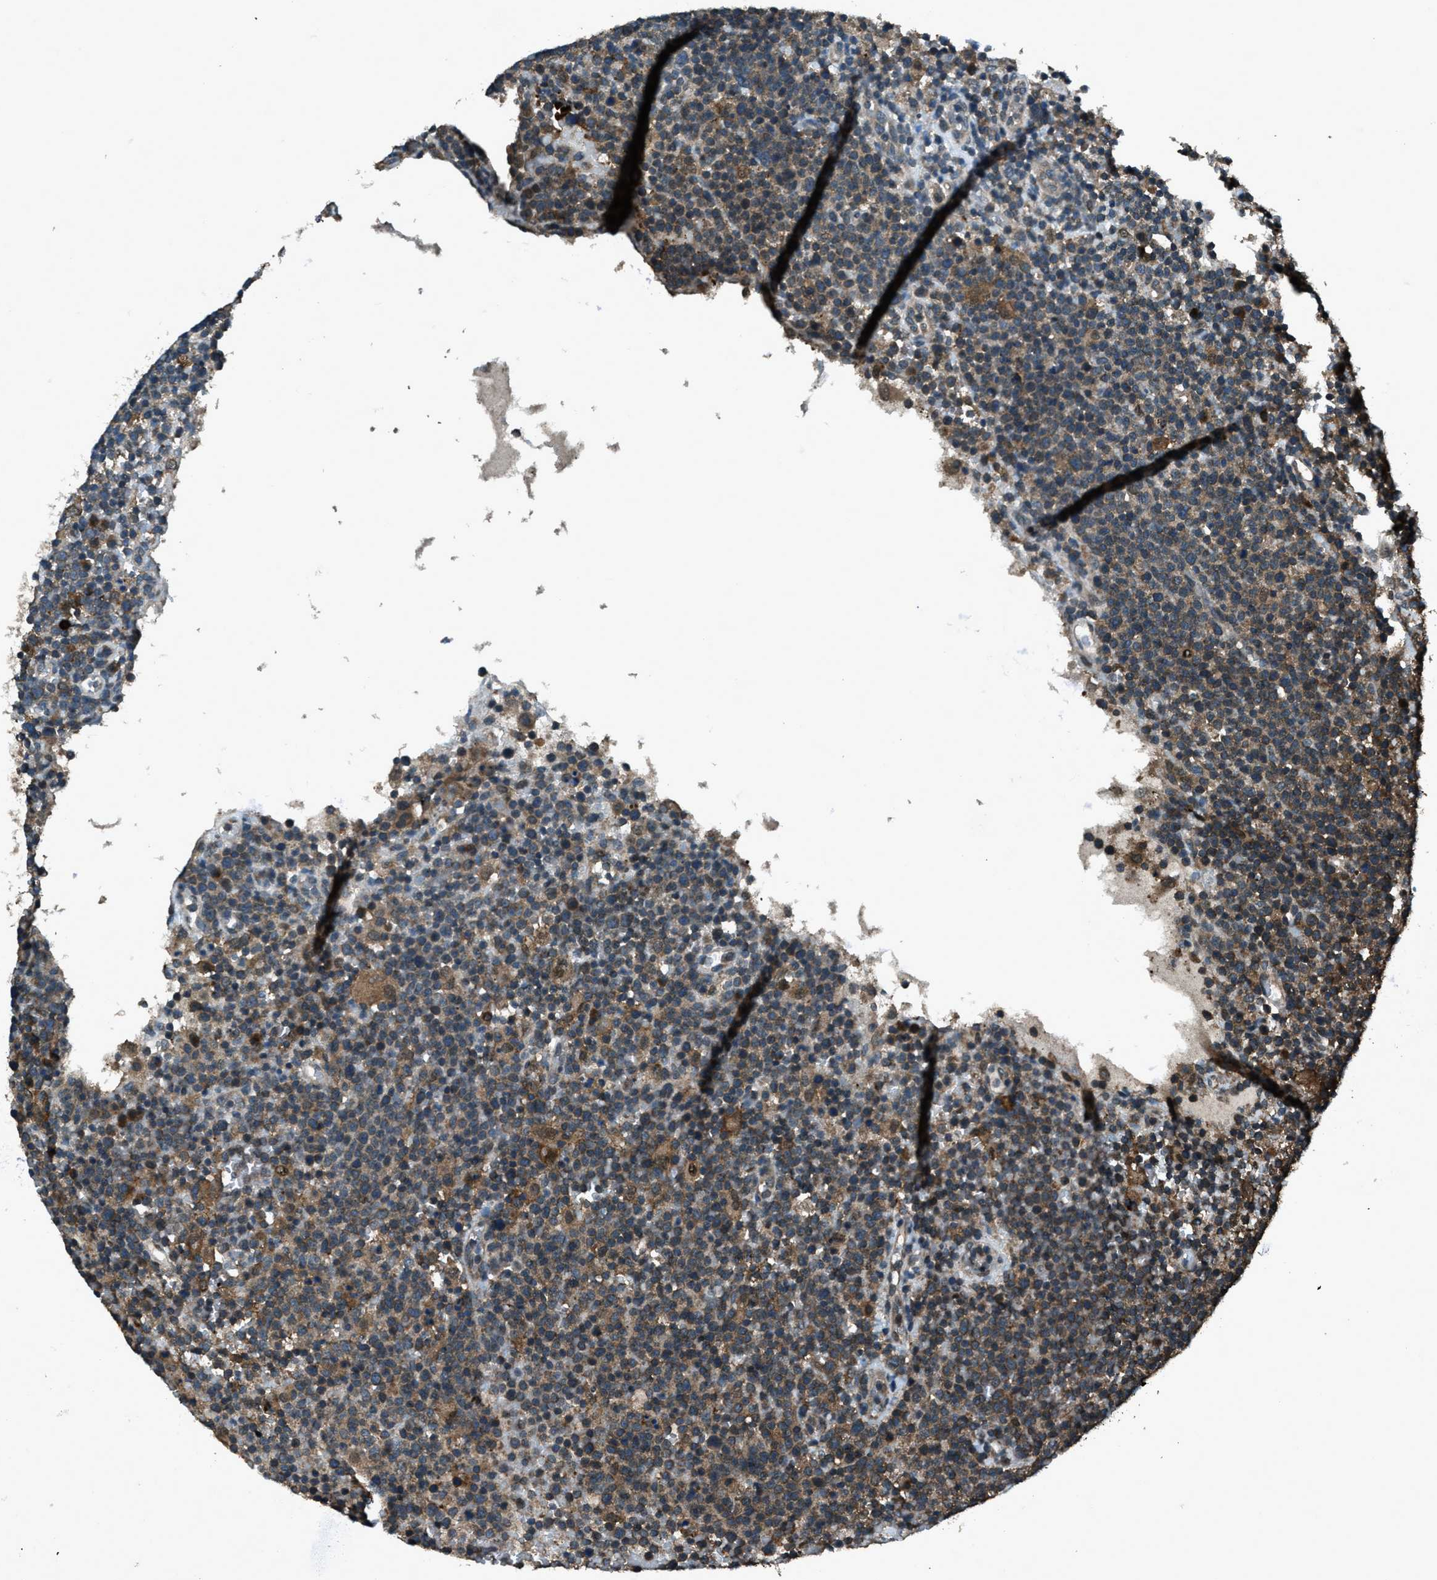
{"staining": {"intensity": "moderate", "quantity": ">75%", "location": "cytoplasmic/membranous"}, "tissue": "lymphoma", "cell_type": "Tumor cells", "image_type": "cancer", "snomed": [{"axis": "morphology", "description": "Malignant lymphoma, non-Hodgkin's type, High grade"}, {"axis": "topography", "description": "Lymph node"}], "caption": "Lymphoma was stained to show a protein in brown. There is medium levels of moderate cytoplasmic/membranous staining in about >75% of tumor cells.", "gene": "TRIM4", "patient": {"sex": "male", "age": 61}}